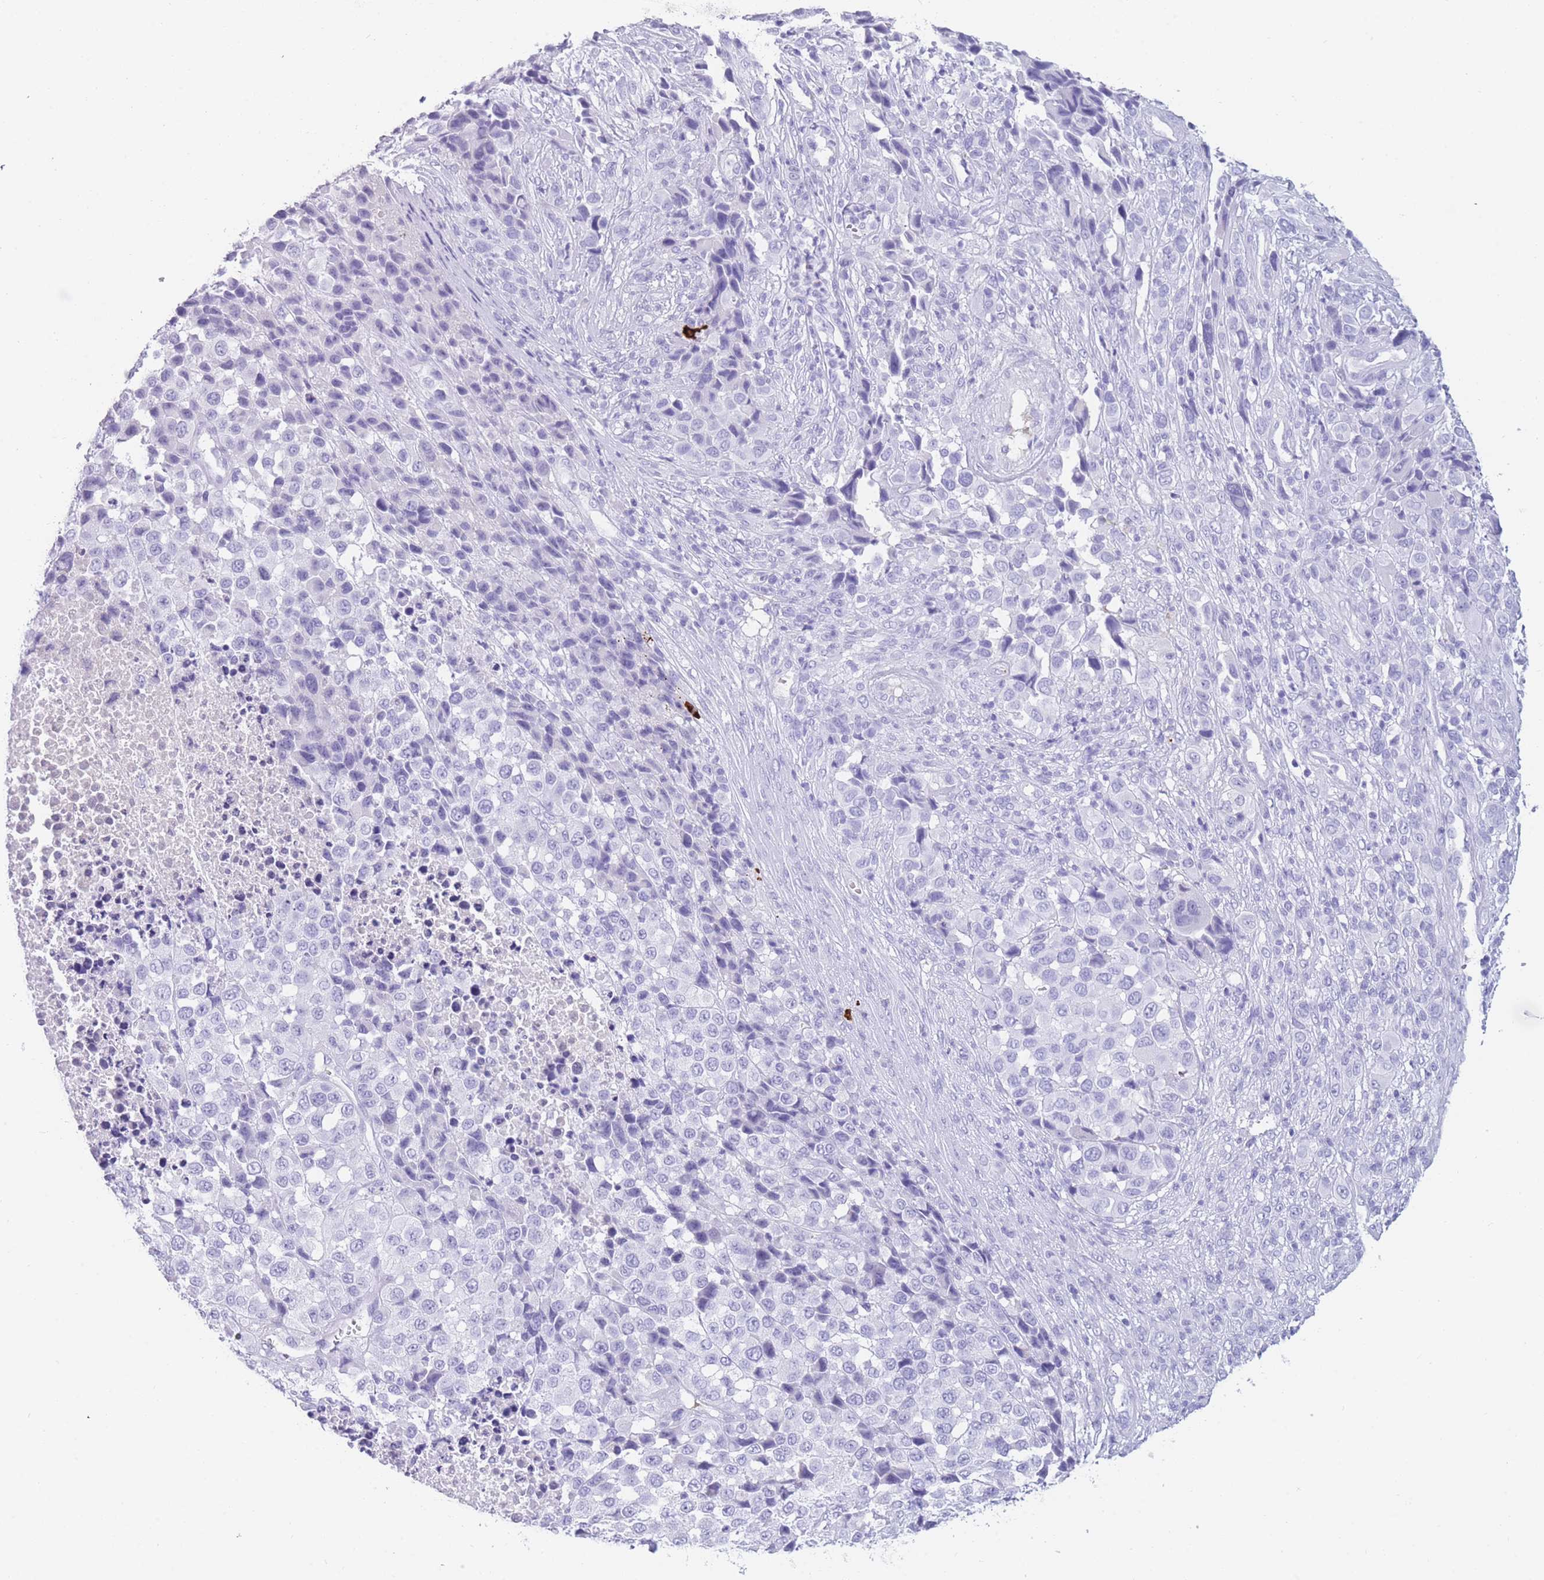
{"staining": {"intensity": "negative", "quantity": "none", "location": "none"}, "tissue": "melanoma", "cell_type": "Tumor cells", "image_type": "cancer", "snomed": [{"axis": "morphology", "description": "Malignant melanoma, NOS"}, {"axis": "topography", "description": "Skin of trunk"}], "caption": "Tumor cells are negative for brown protein staining in malignant melanoma.", "gene": "TNFSF11", "patient": {"sex": "male", "age": 71}}